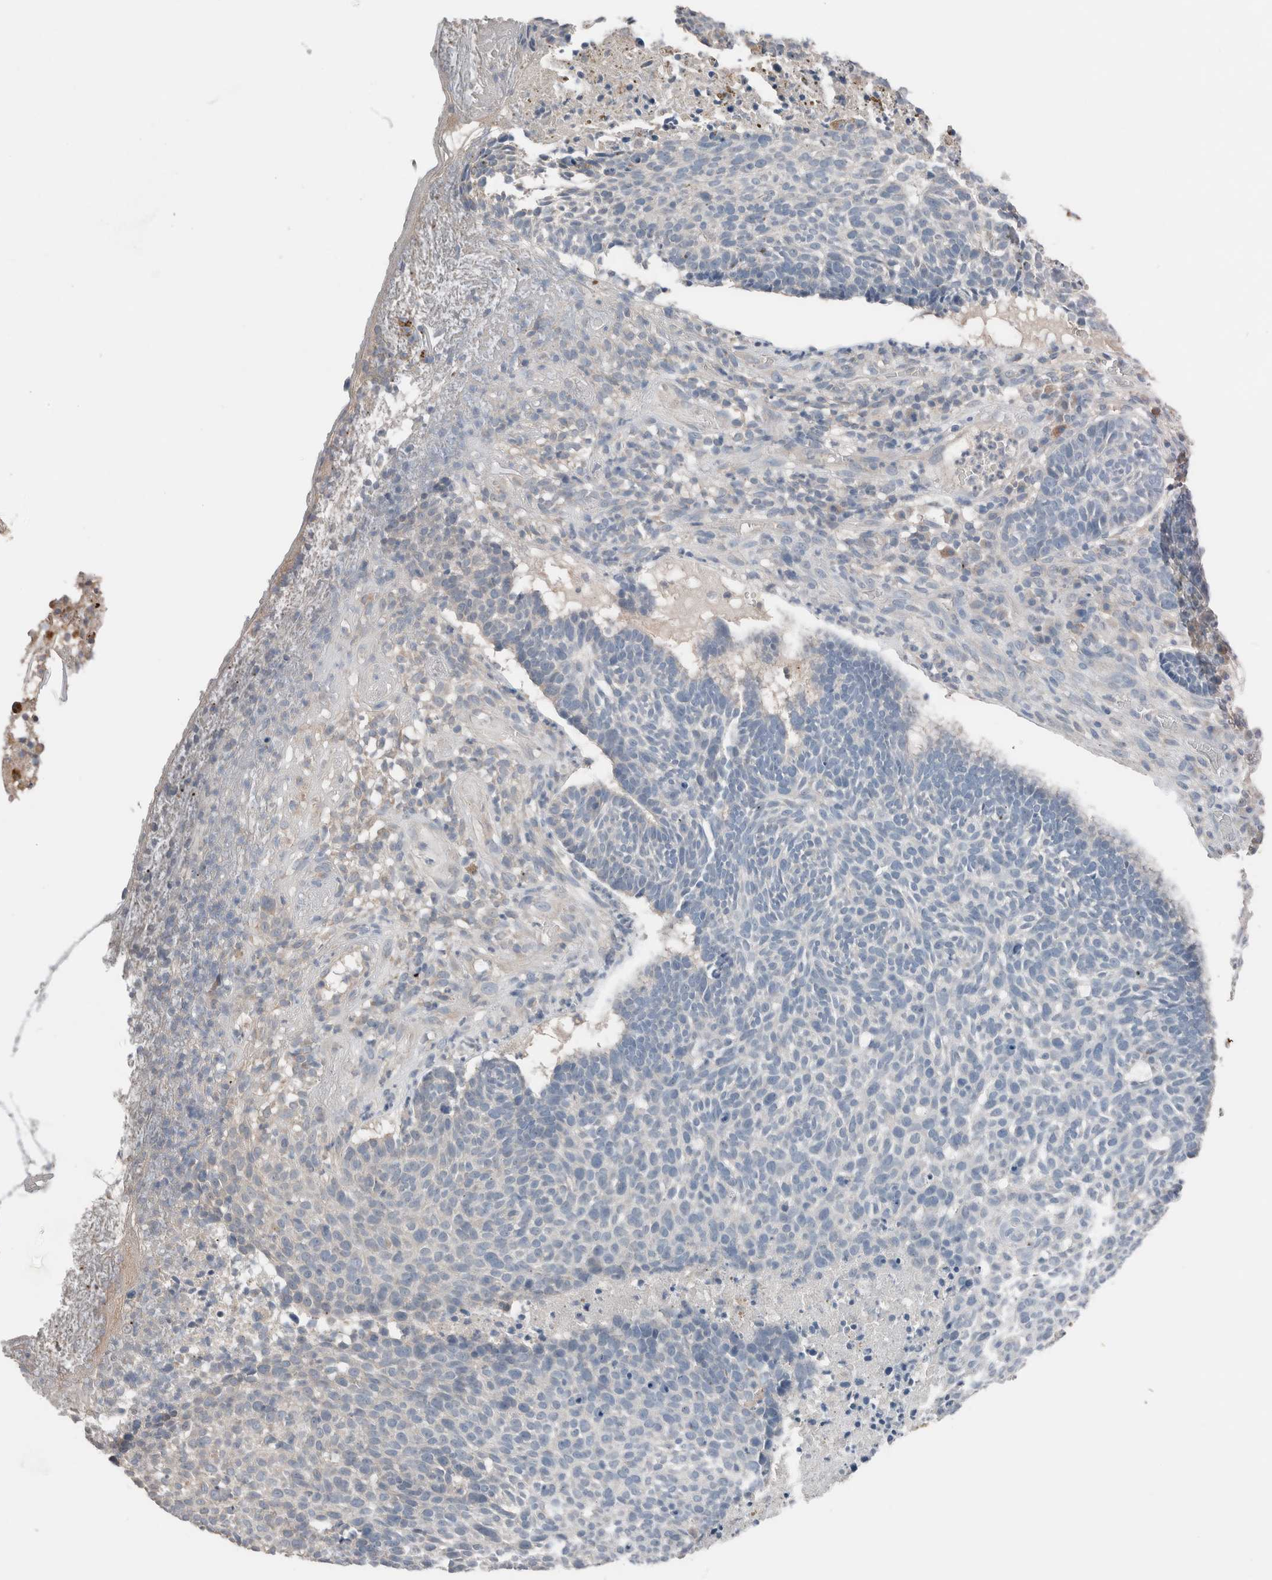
{"staining": {"intensity": "negative", "quantity": "none", "location": "none"}, "tissue": "skin cancer", "cell_type": "Tumor cells", "image_type": "cancer", "snomed": [{"axis": "morphology", "description": "Basal cell carcinoma"}, {"axis": "topography", "description": "Skin"}], "caption": "This is an immunohistochemistry (IHC) micrograph of basal cell carcinoma (skin). There is no expression in tumor cells.", "gene": "ERAP2", "patient": {"sex": "male", "age": 85}}